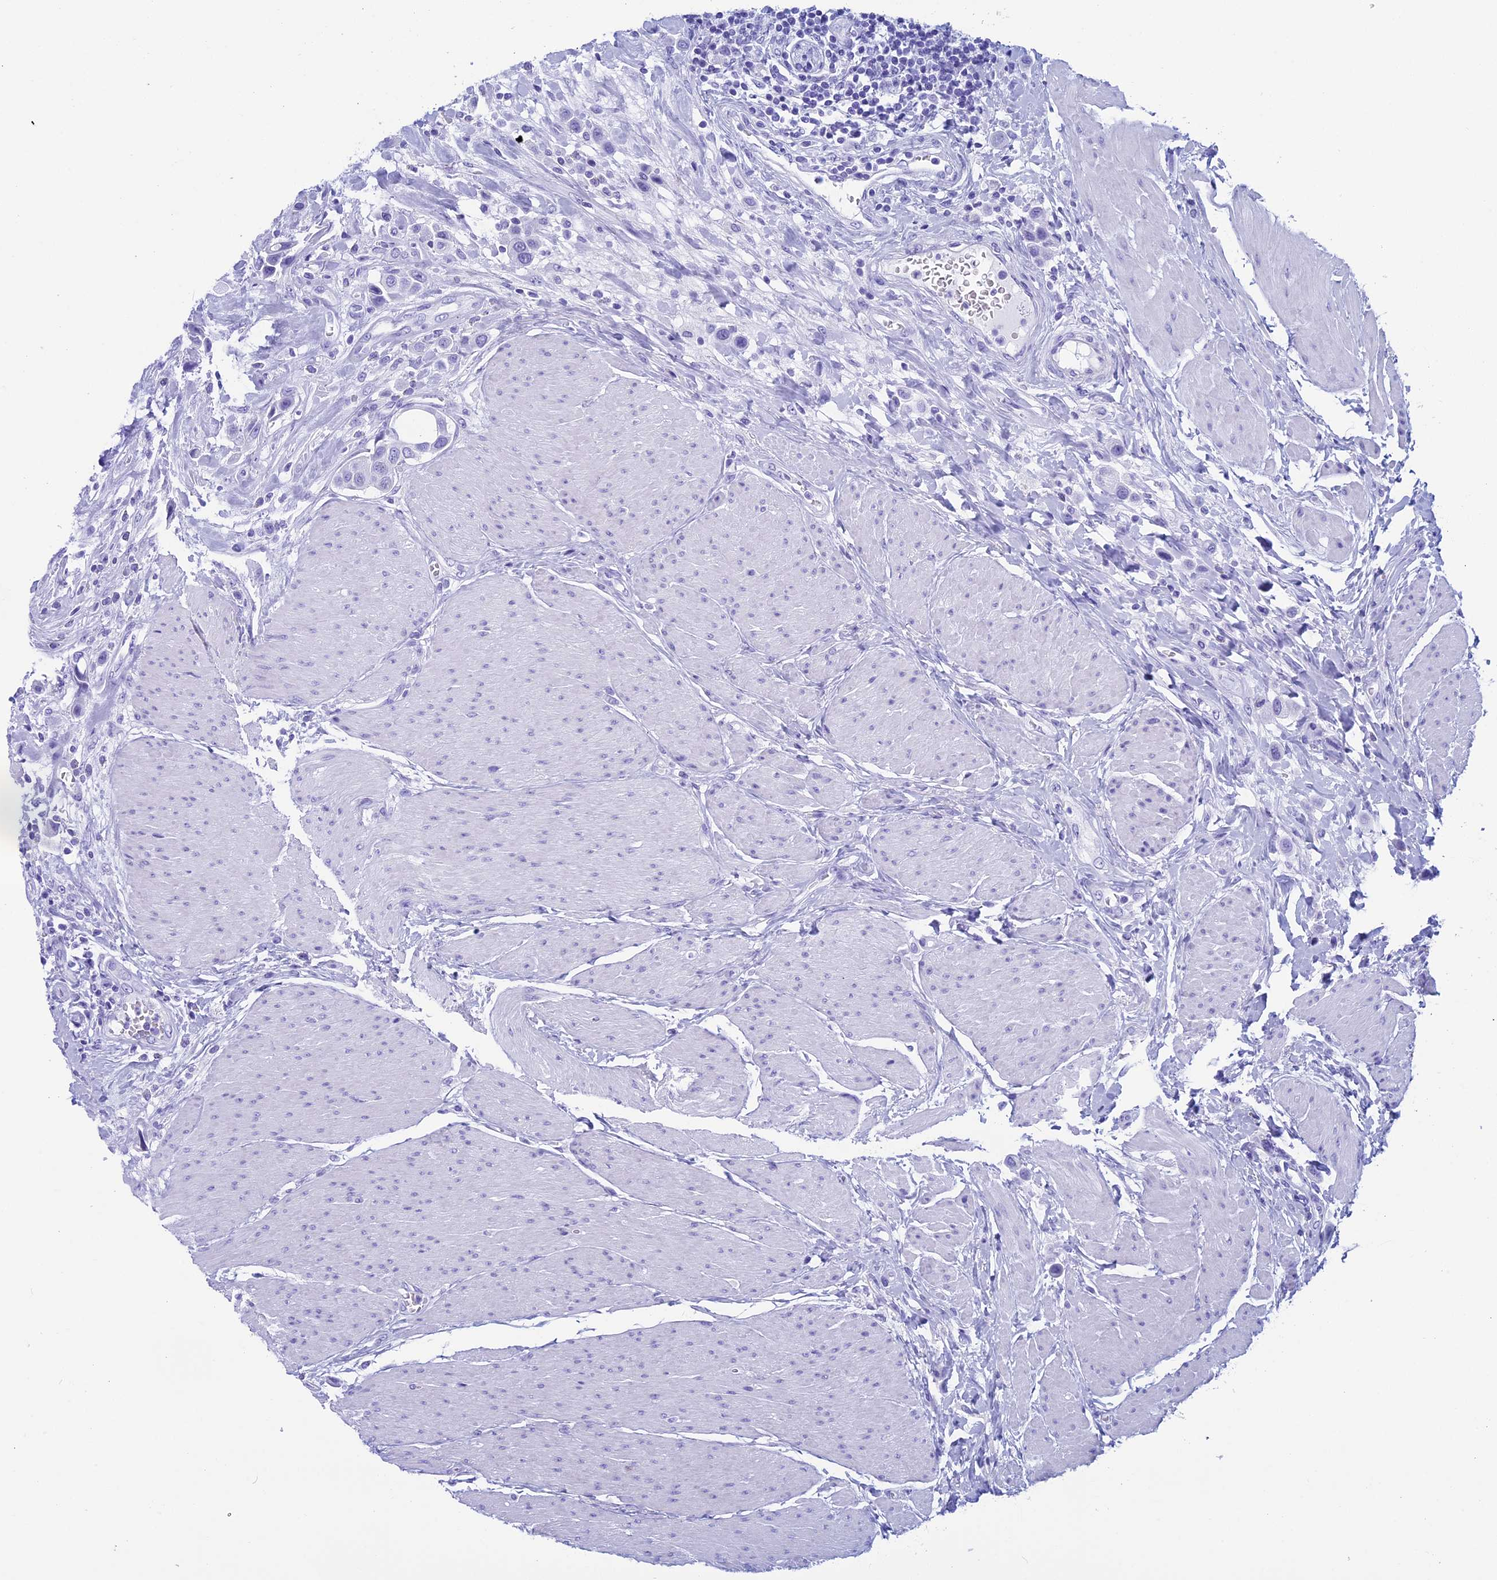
{"staining": {"intensity": "negative", "quantity": "none", "location": "none"}, "tissue": "urothelial cancer", "cell_type": "Tumor cells", "image_type": "cancer", "snomed": [{"axis": "morphology", "description": "Urothelial carcinoma, High grade"}, {"axis": "topography", "description": "Urinary bladder"}], "caption": "This is an immunohistochemistry (IHC) image of high-grade urothelial carcinoma. There is no expression in tumor cells.", "gene": "FAM169A", "patient": {"sex": "male", "age": 50}}